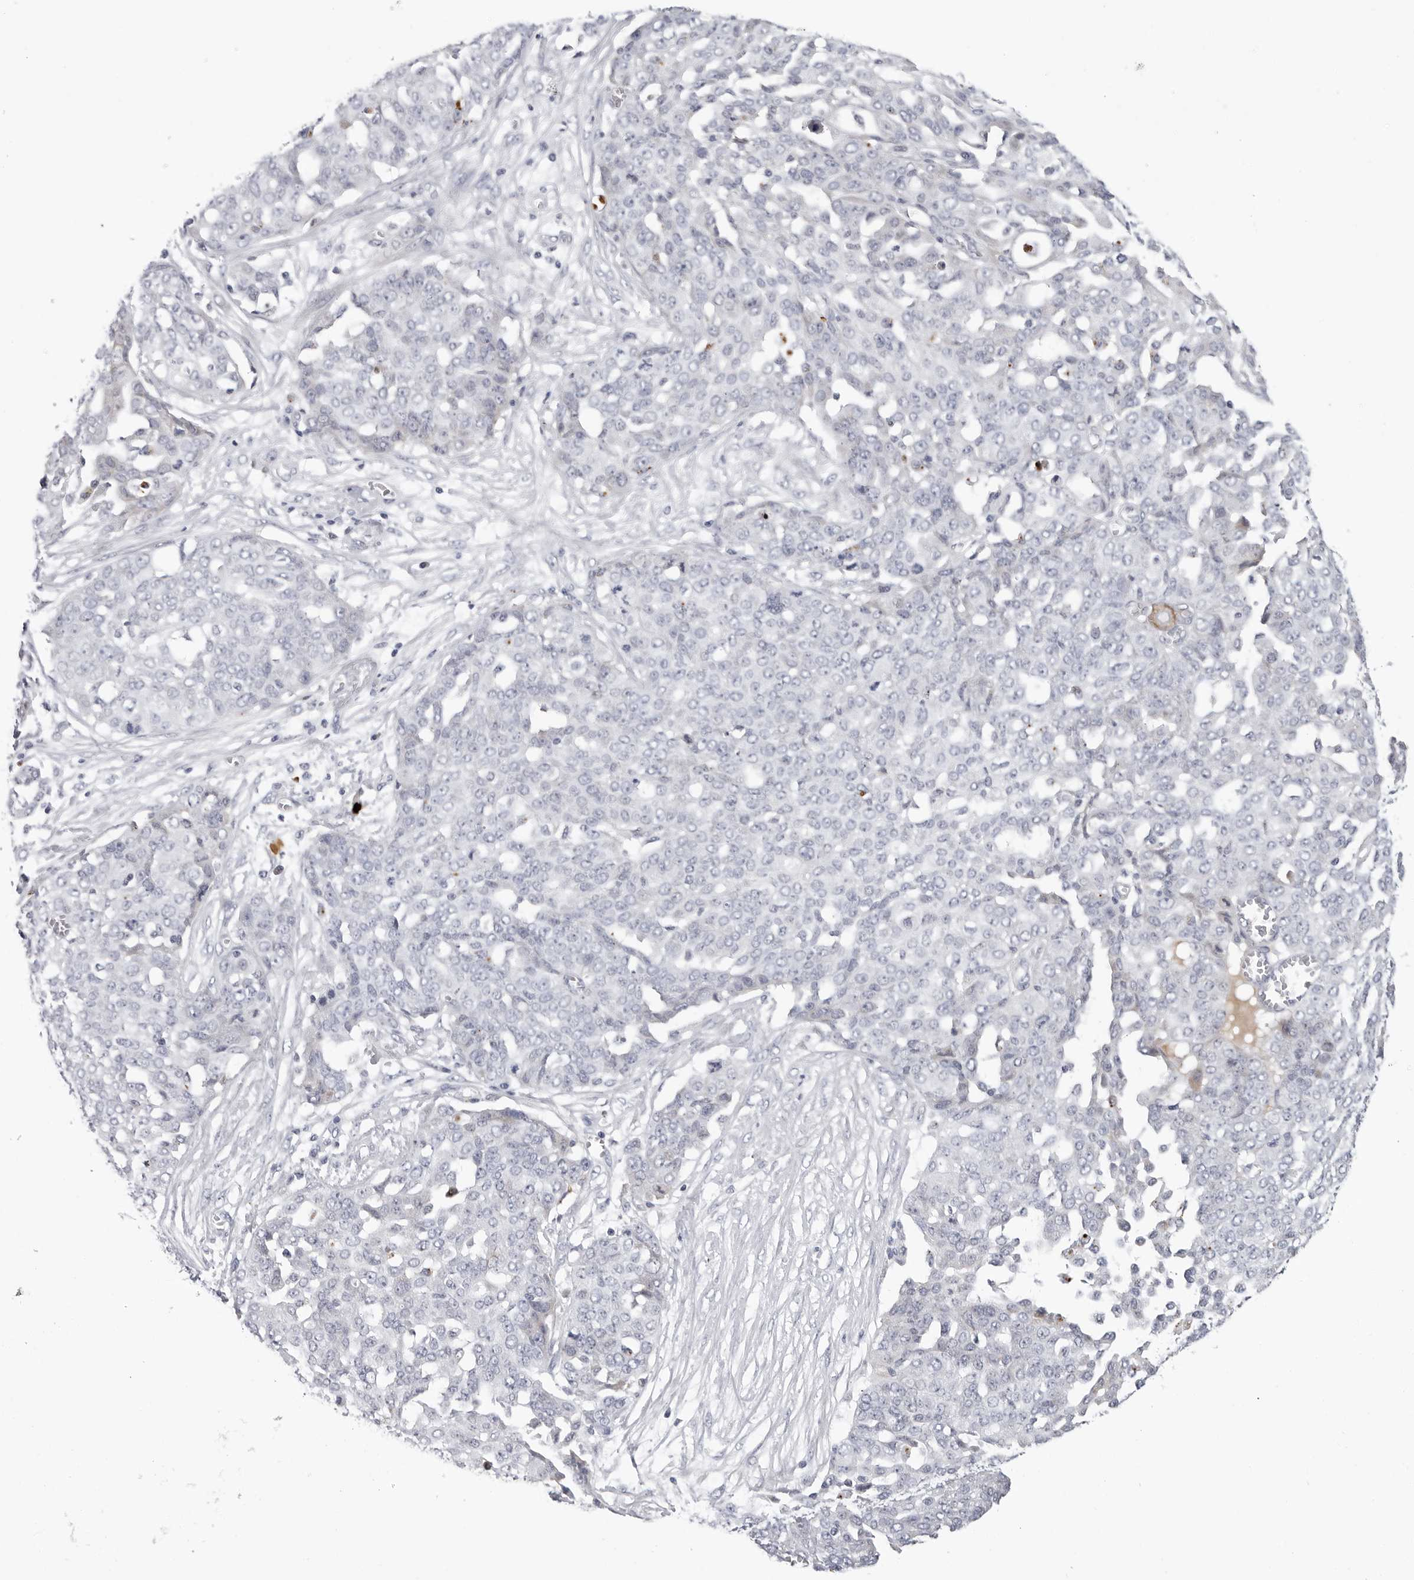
{"staining": {"intensity": "negative", "quantity": "none", "location": "none"}, "tissue": "ovarian cancer", "cell_type": "Tumor cells", "image_type": "cancer", "snomed": [{"axis": "morphology", "description": "Cystadenocarcinoma, serous, NOS"}, {"axis": "topography", "description": "Soft tissue"}, {"axis": "topography", "description": "Ovary"}], "caption": "Immunohistochemical staining of ovarian cancer displays no significant positivity in tumor cells. (Stains: DAB (3,3'-diaminobenzidine) IHC with hematoxylin counter stain, Microscopy: brightfield microscopy at high magnification).", "gene": "ZNF502", "patient": {"sex": "female", "age": 57}}